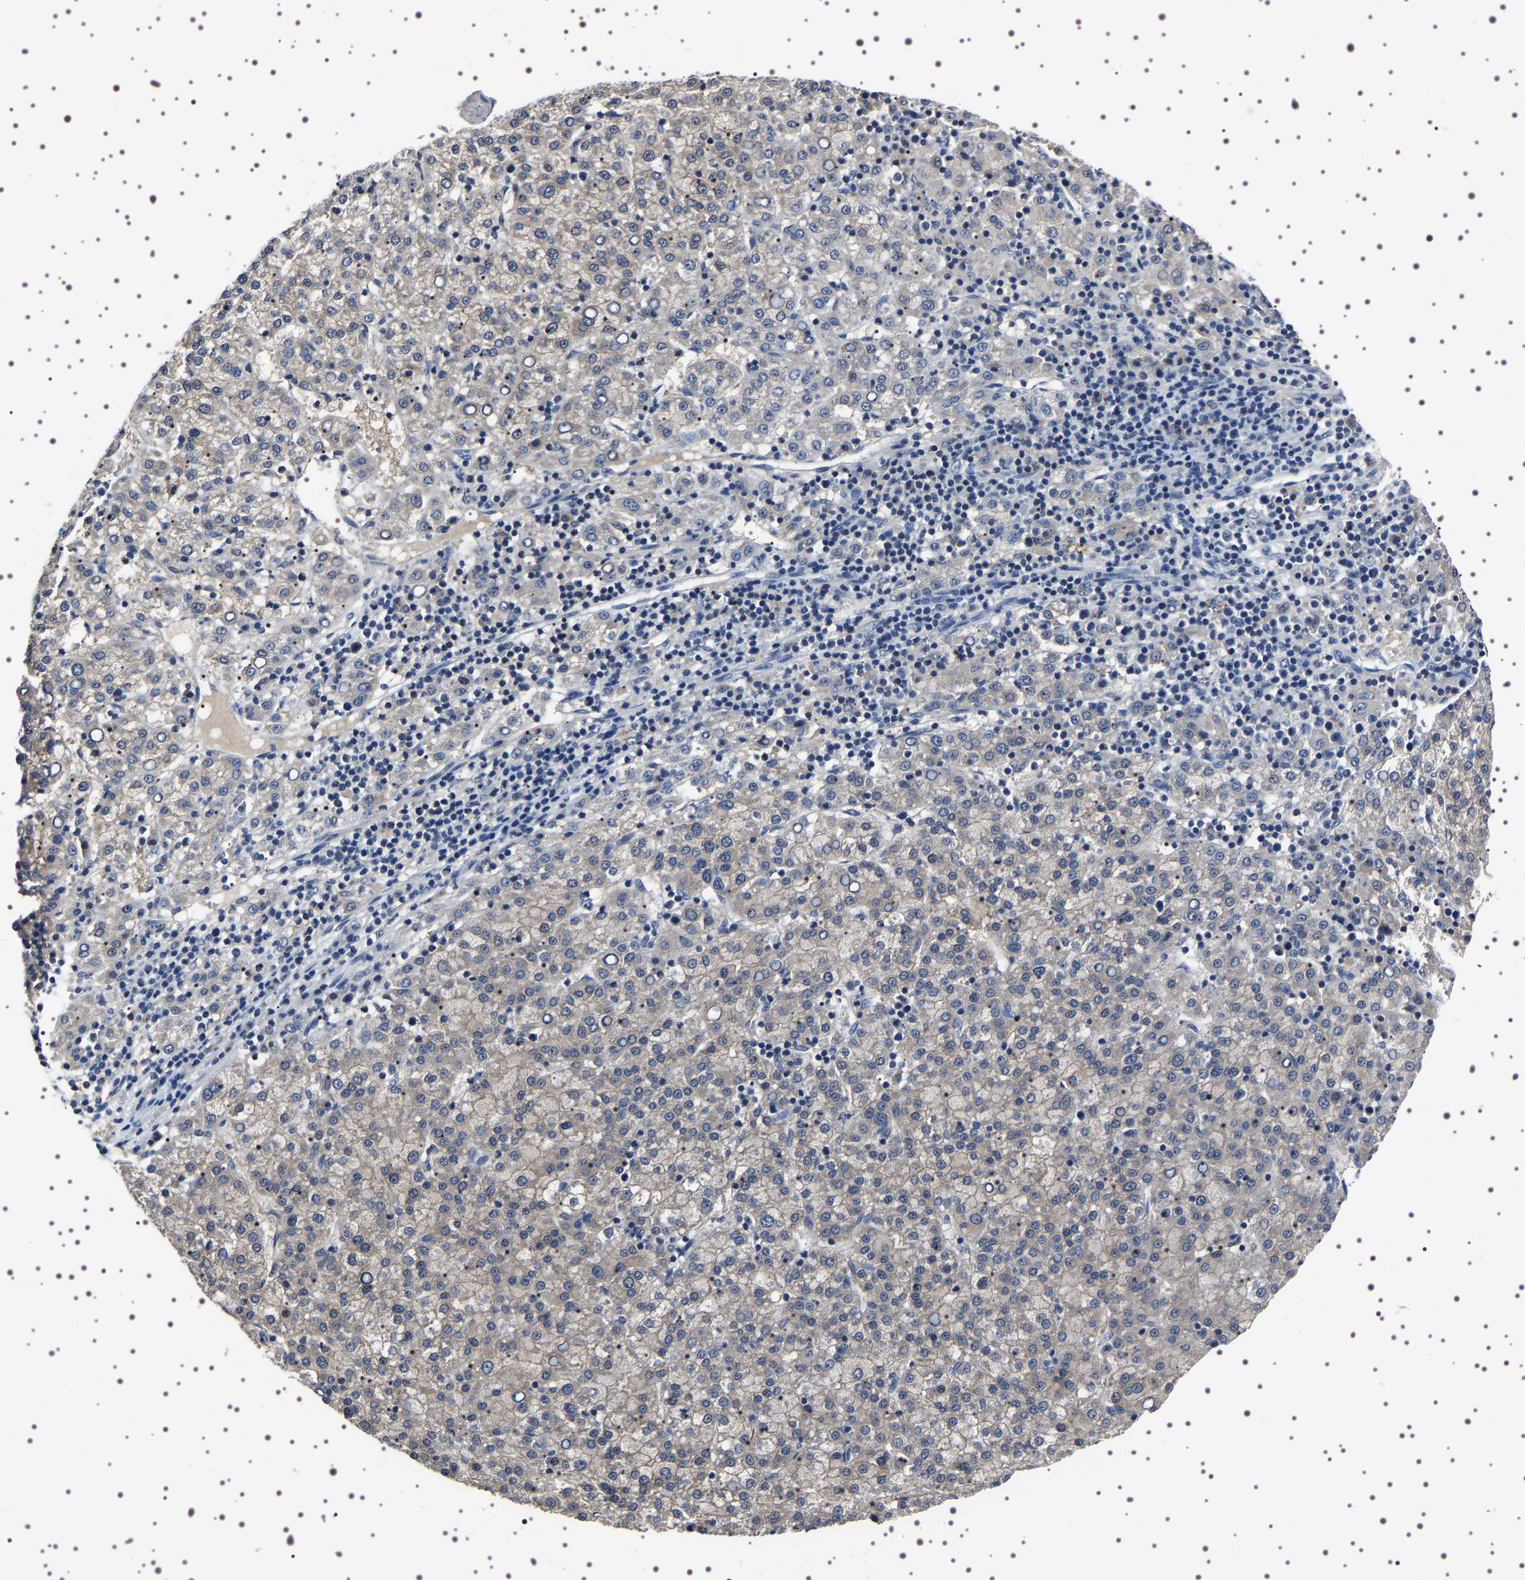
{"staining": {"intensity": "weak", "quantity": "25%-75%", "location": "cytoplasmic/membranous"}, "tissue": "liver cancer", "cell_type": "Tumor cells", "image_type": "cancer", "snomed": [{"axis": "morphology", "description": "Carcinoma, Hepatocellular, NOS"}, {"axis": "topography", "description": "Liver"}], "caption": "Liver cancer (hepatocellular carcinoma) tissue reveals weak cytoplasmic/membranous positivity in approximately 25%-75% of tumor cells The staining is performed using DAB (3,3'-diaminobenzidine) brown chromogen to label protein expression. The nuclei are counter-stained blue using hematoxylin.", "gene": "TARBP1", "patient": {"sex": "female", "age": 58}}